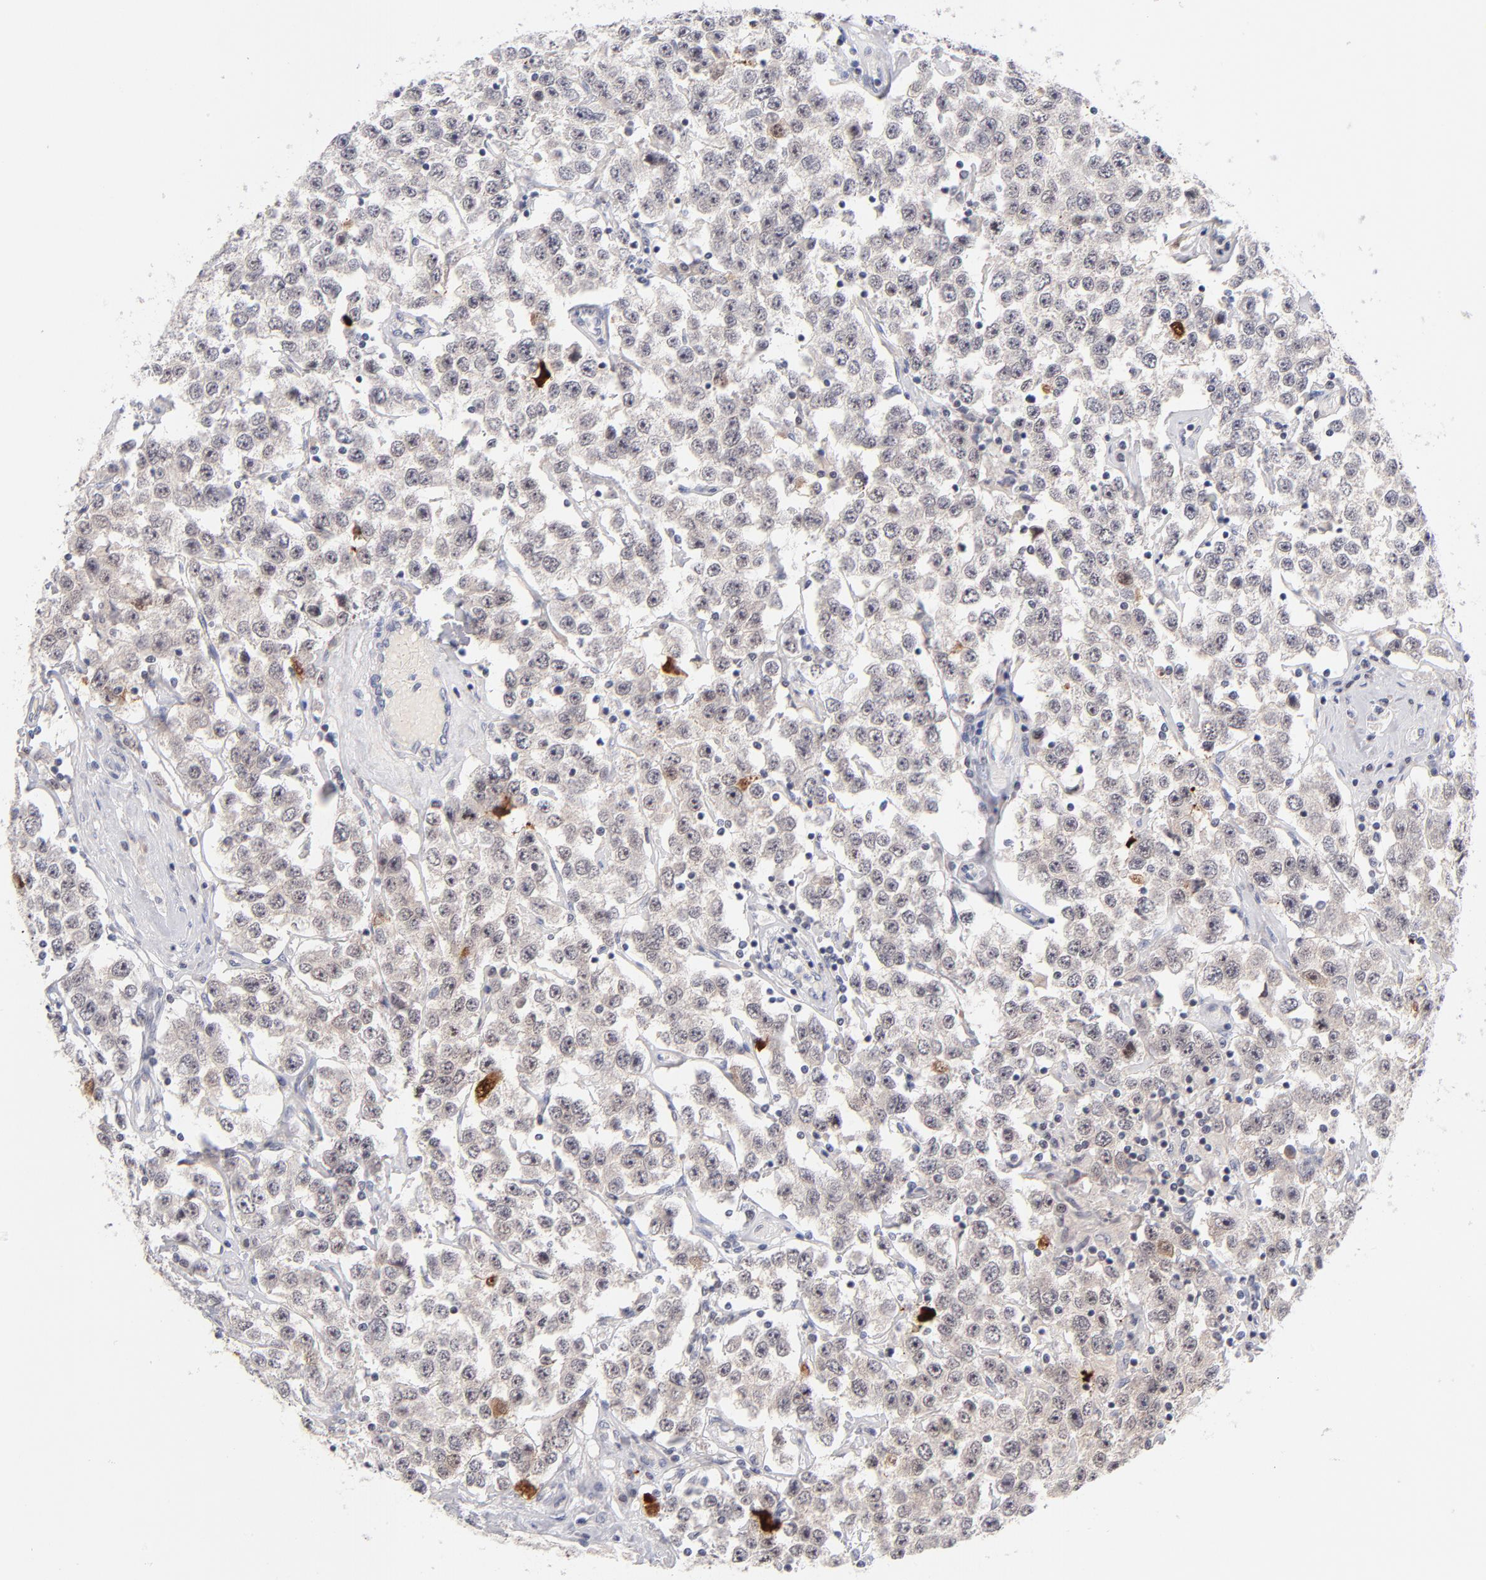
{"staining": {"intensity": "moderate", "quantity": "<25%", "location": "nuclear"}, "tissue": "testis cancer", "cell_type": "Tumor cells", "image_type": "cancer", "snomed": [{"axis": "morphology", "description": "Seminoma, NOS"}, {"axis": "topography", "description": "Testis"}], "caption": "Protein staining of seminoma (testis) tissue shows moderate nuclear expression in about <25% of tumor cells. (DAB (3,3'-diaminobenzidine) IHC, brown staining for protein, blue staining for nuclei).", "gene": "PARP1", "patient": {"sex": "male", "age": 52}}